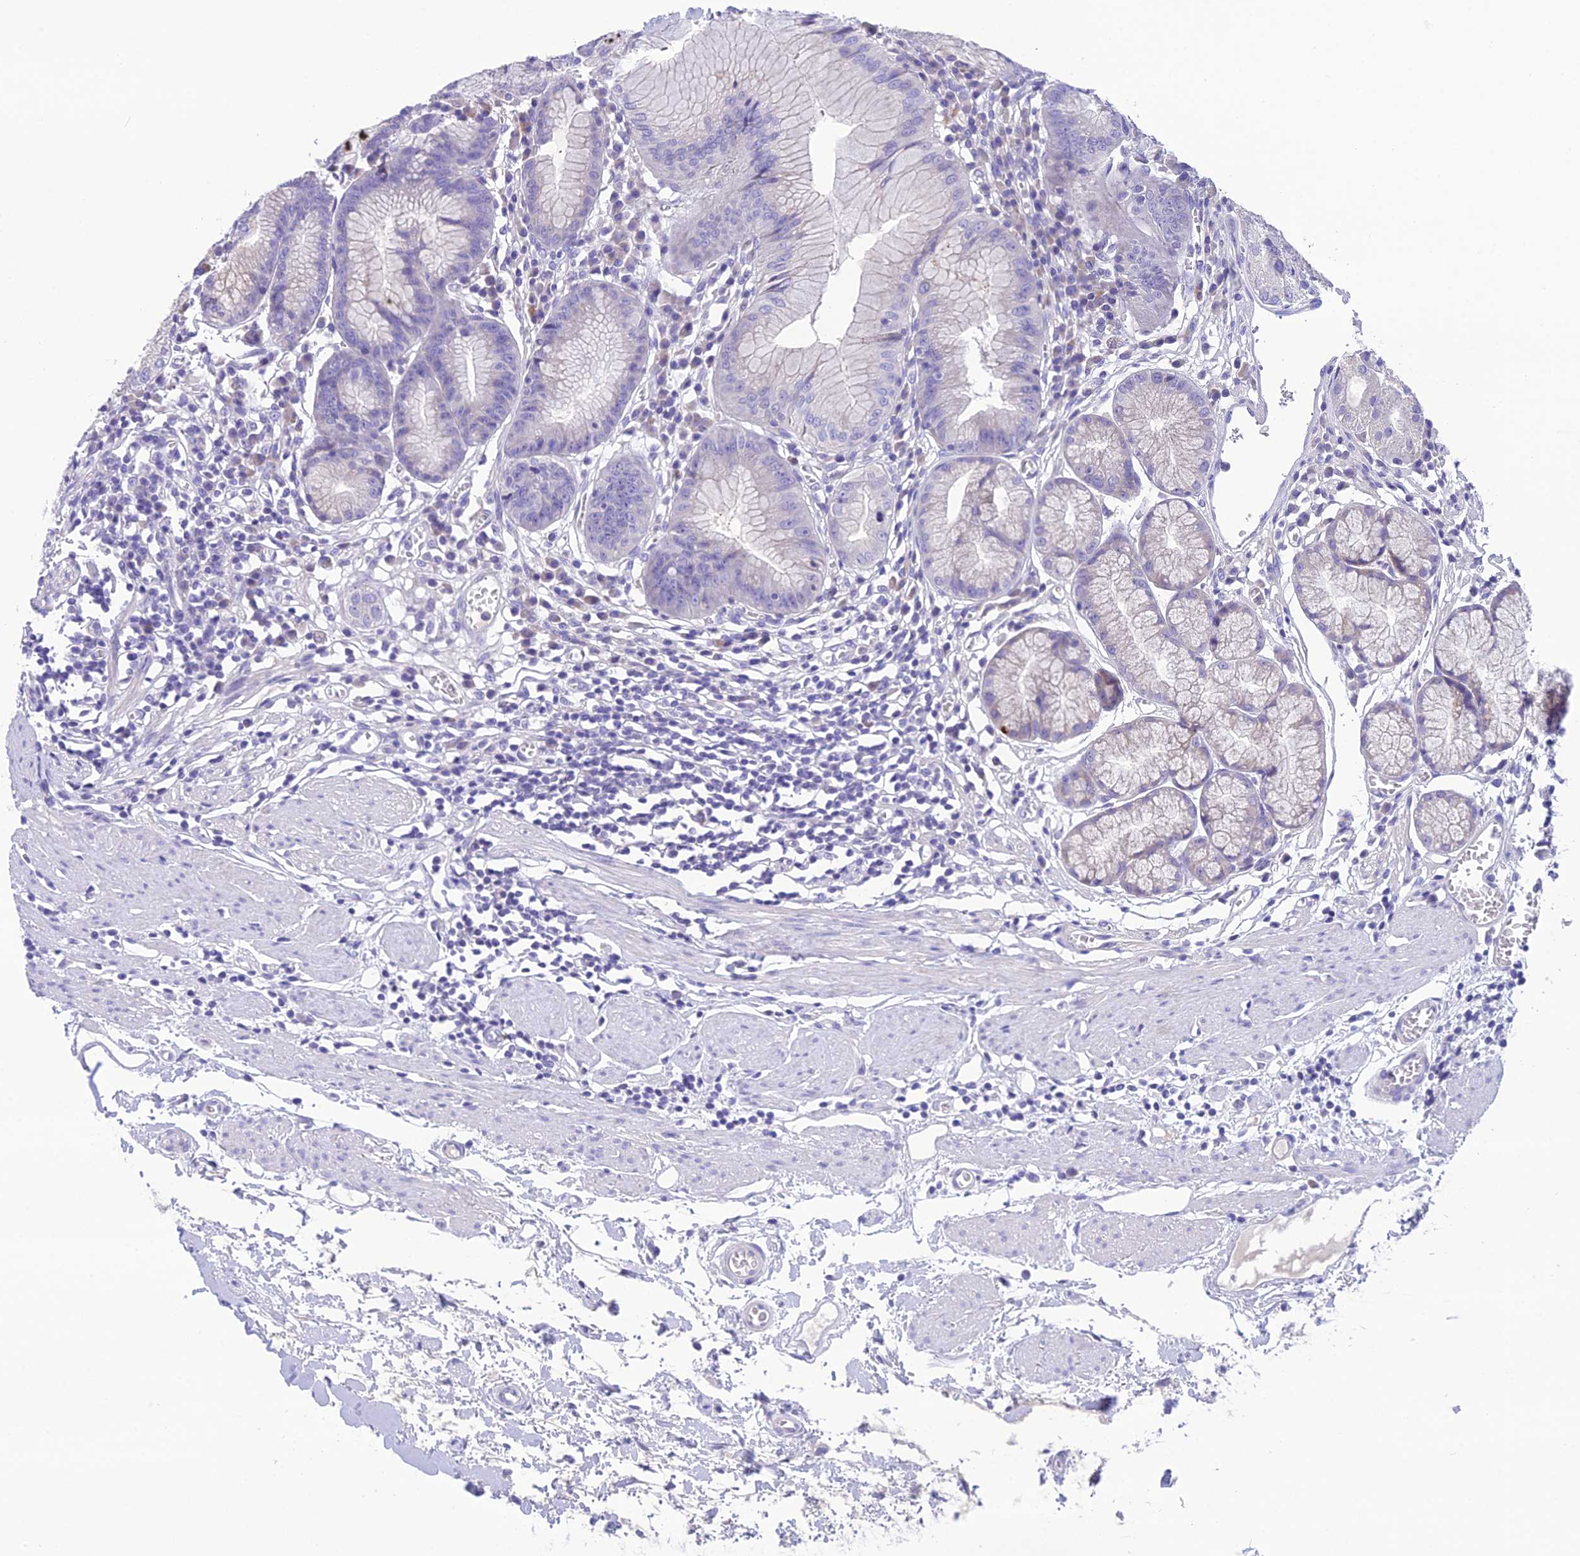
{"staining": {"intensity": "weak", "quantity": "<25%", "location": "cytoplasmic/membranous"}, "tissue": "stomach", "cell_type": "Glandular cells", "image_type": "normal", "snomed": [{"axis": "morphology", "description": "Normal tissue, NOS"}, {"axis": "topography", "description": "Stomach"}], "caption": "IHC of unremarkable human stomach demonstrates no expression in glandular cells.", "gene": "KIAA0408", "patient": {"sex": "male", "age": 55}}